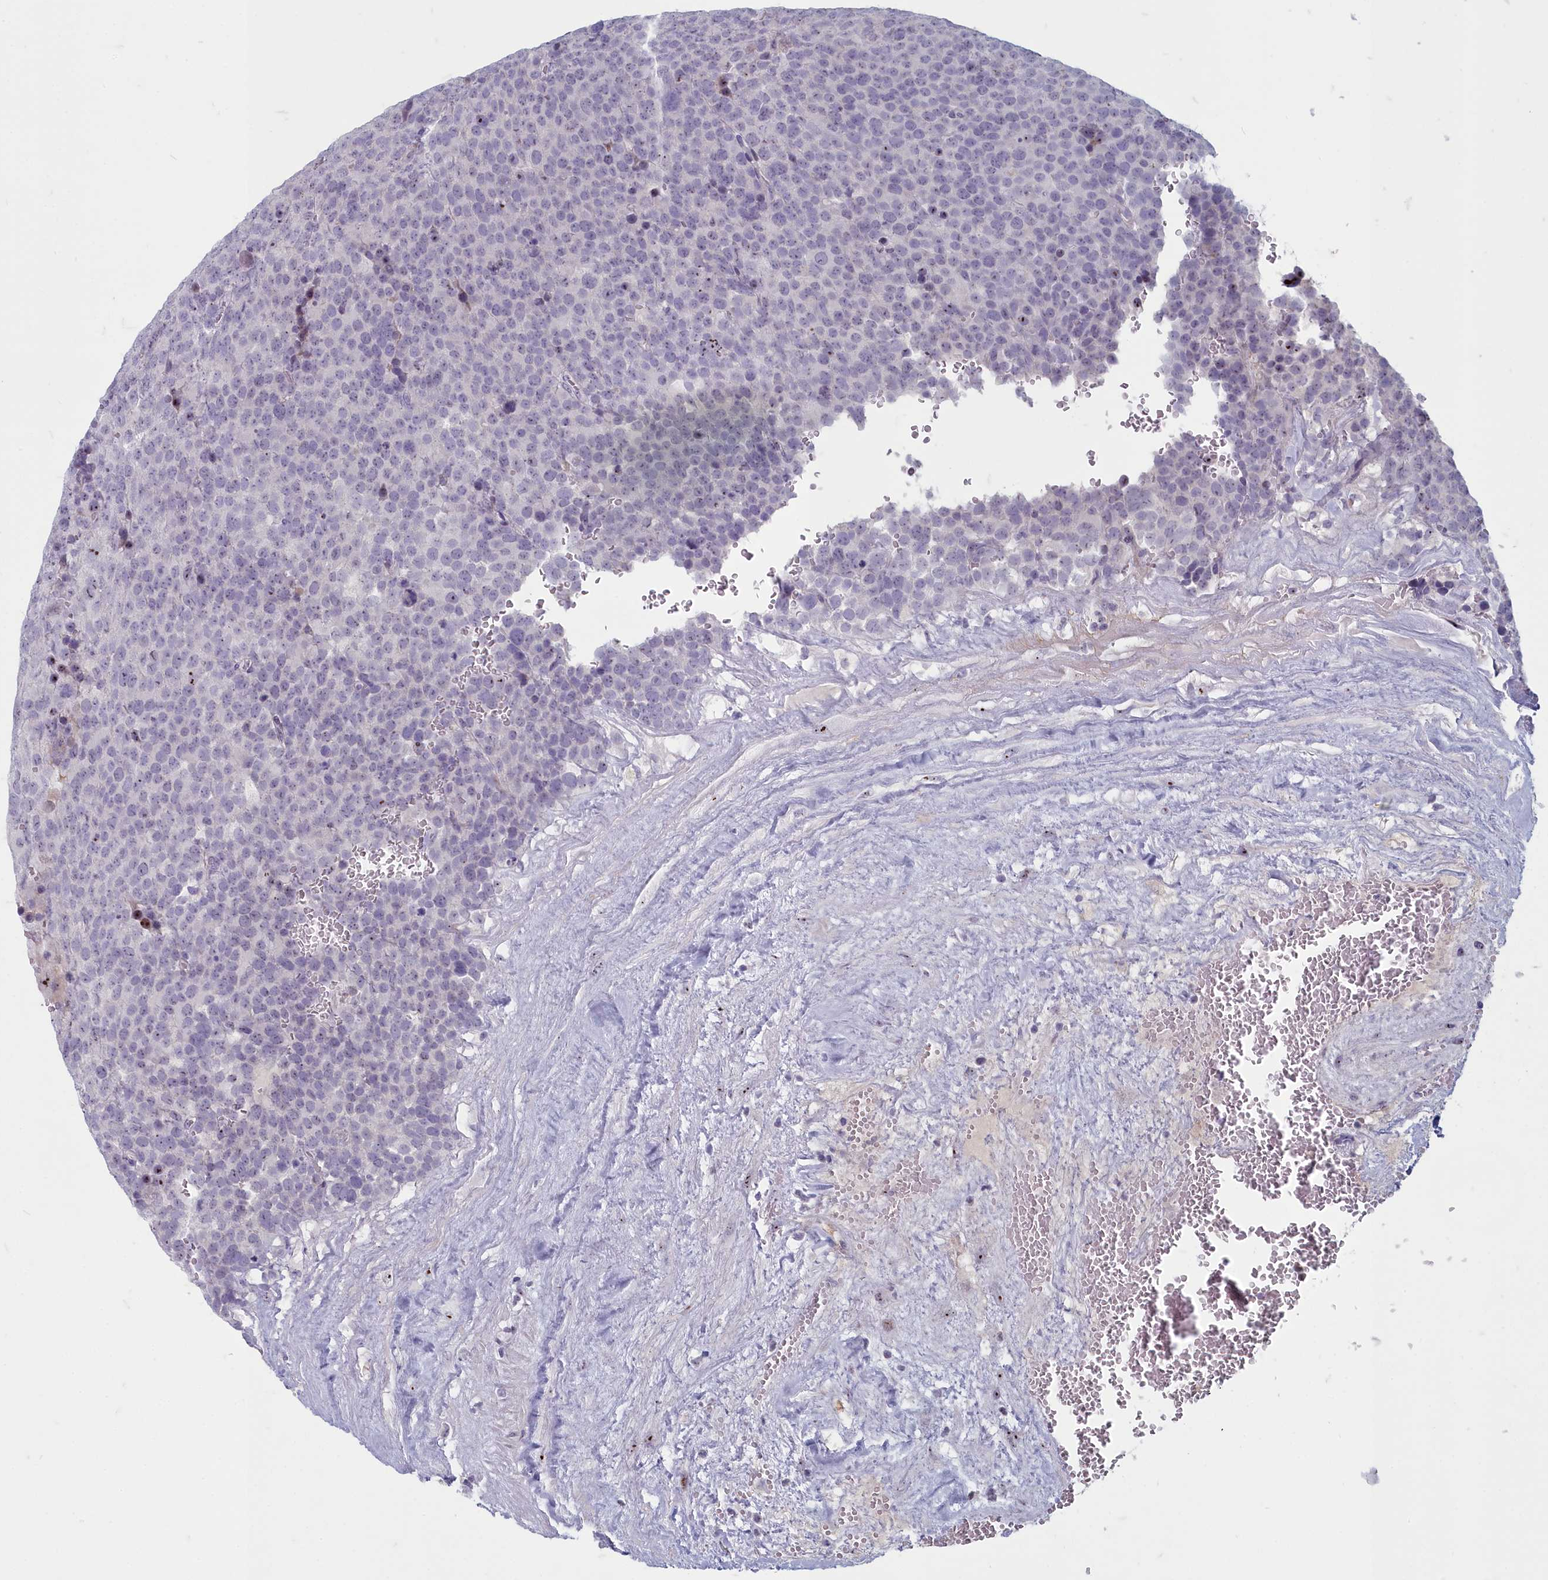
{"staining": {"intensity": "negative", "quantity": "none", "location": "none"}, "tissue": "testis cancer", "cell_type": "Tumor cells", "image_type": "cancer", "snomed": [{"axis": "morphology", "description": "Seminoma, NOS"}, {"axis": "topography", "description": "Testis"}], "caption": "Testis seminoma stained for a protein using immunohistochemistry (IHC) reveals no expression tumor cells.", "gene": "INSYN2A", "patient": {"sex": "male", "age": 71}}